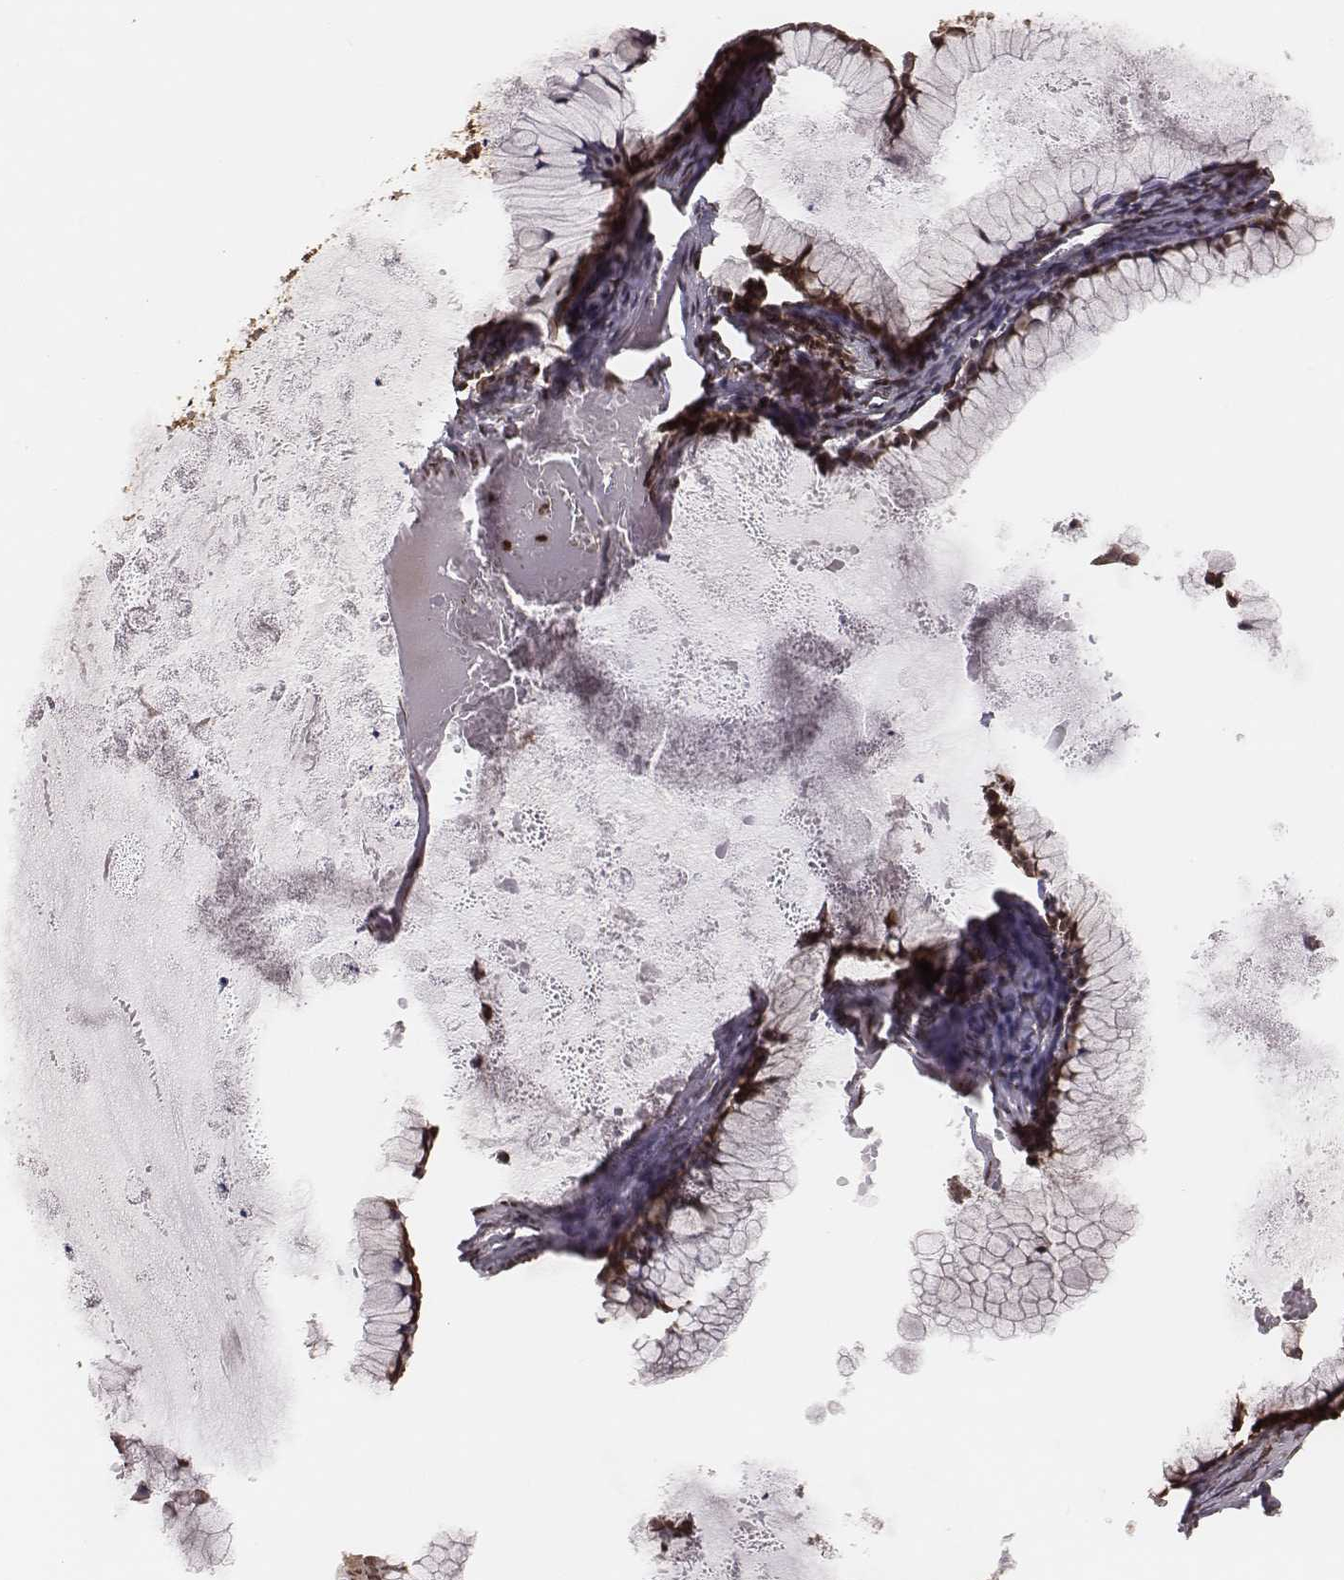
{"staining": {"intensity": "moderate", "quantity": ">75%", "location": "cytoplasmic/membranous,nuclear"}, "tissue": "ovarian cancer", "cell_type": "Tumor cells", "image_type": "cancer", "snomed": [{"axis": "morphology", "description": "Cystadenocarcinoma, mucinous, NOS"}, {"axis": "topography", "description": "Ovary"}], "caption": "This is an image of immunohistochemistry staining of ovarian mucinous cystadenocarcinoma, which shows moderate positivity in the cytoplasmic/membranous and nuclear of tumor cells.", "gene": "NFX1", "patient": {"sex": "female", "age": 41}}